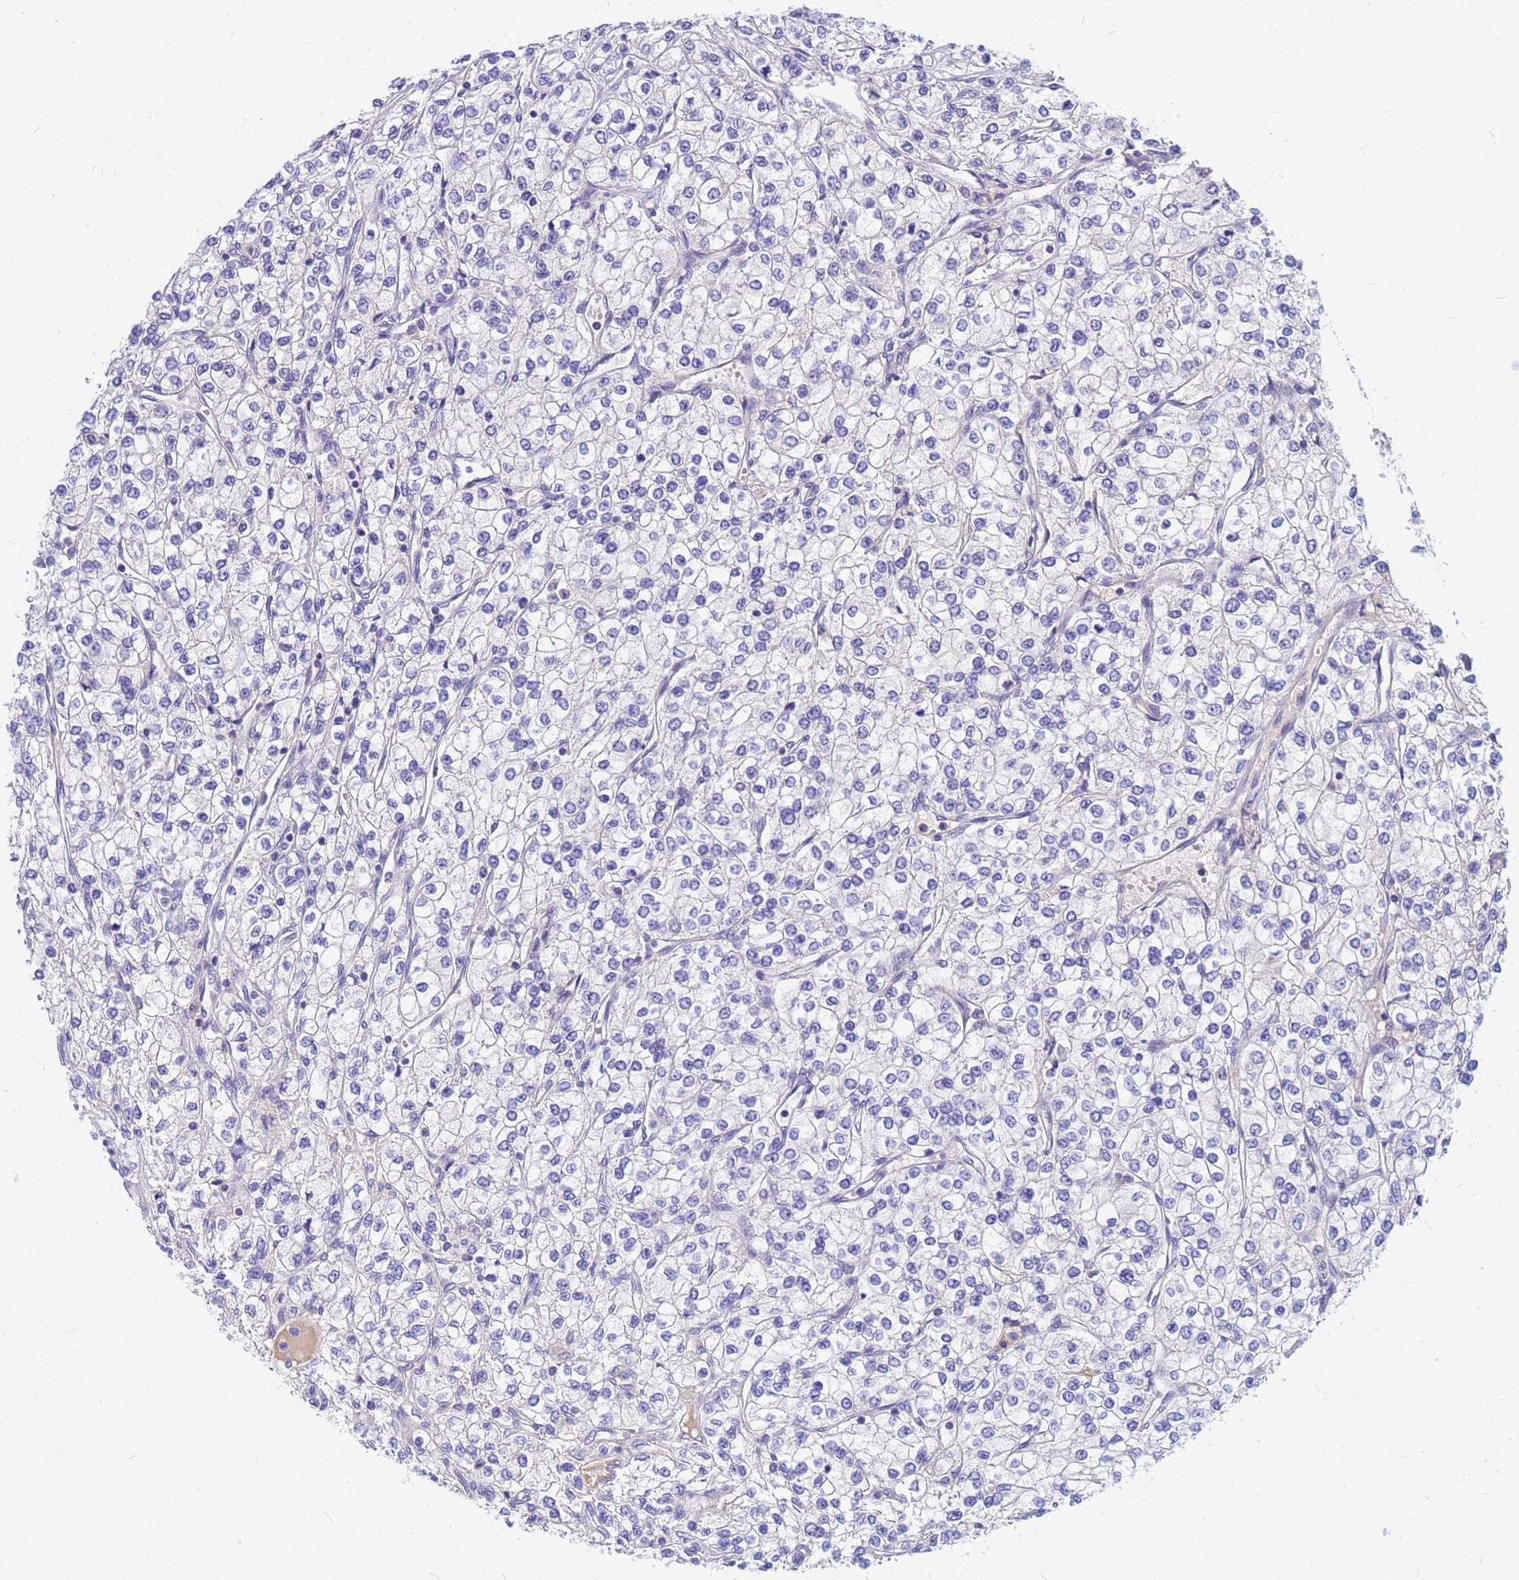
{"staining": {"intensity": "negative", "quantity": "none", "location": "none"}, "tissue": "renal cancer", "cell_type": "Tumor cells", "image_type": "cancer", "snomed": [{"axis": "morphology", "description": "Adenocarcinoma, NOS"}, {"axis": "topography", "description": "Kidney"}], "caption": "There is no significant positivity in tumor cells of adenocarcinoma (renal).", "gene": "DPRX", "patient": {"sex": "male", "age": 80}}